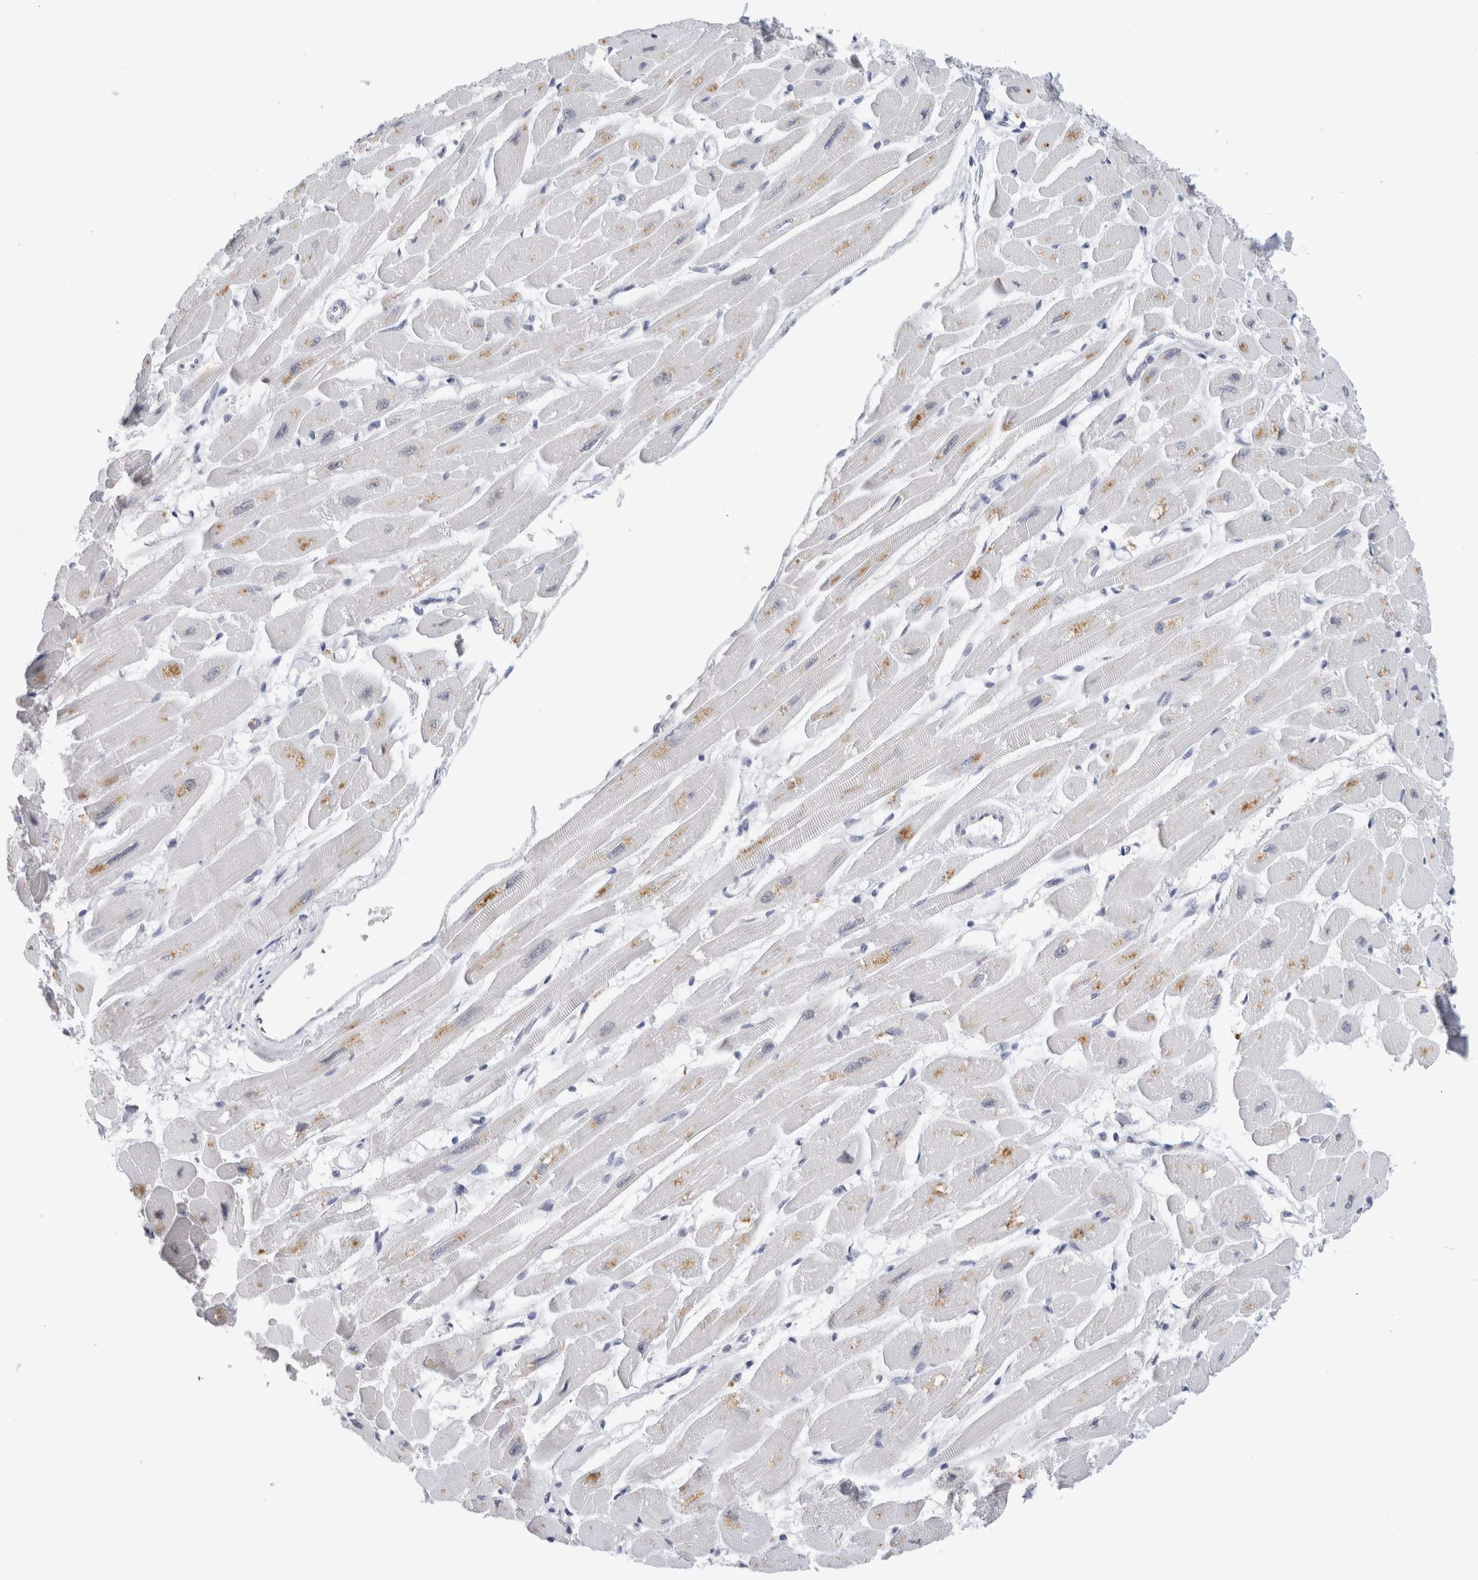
{"staining": {"intensity": "moderate", "quantity": "25%-75%", "location": "cytoplasmic/membranous,nuclear"}, "tissue": "heart muscle", "cell_type": "Cardiomyocytes", "image_type": "normal", "snomed": [{"axis": "morphology", "description": "Normal tissue, NOS"}, {"axis": "topography", "description": "Heart"}], "caption": "IHC of unremarkable heart muscle reveals medium levels of moderate cytoplasmic/membranous,nuclear expression in approximately 25%-75% of cardiomyocytes.", "gene": "COPS7A", "patient": {"sex": "female", "age": 54}}